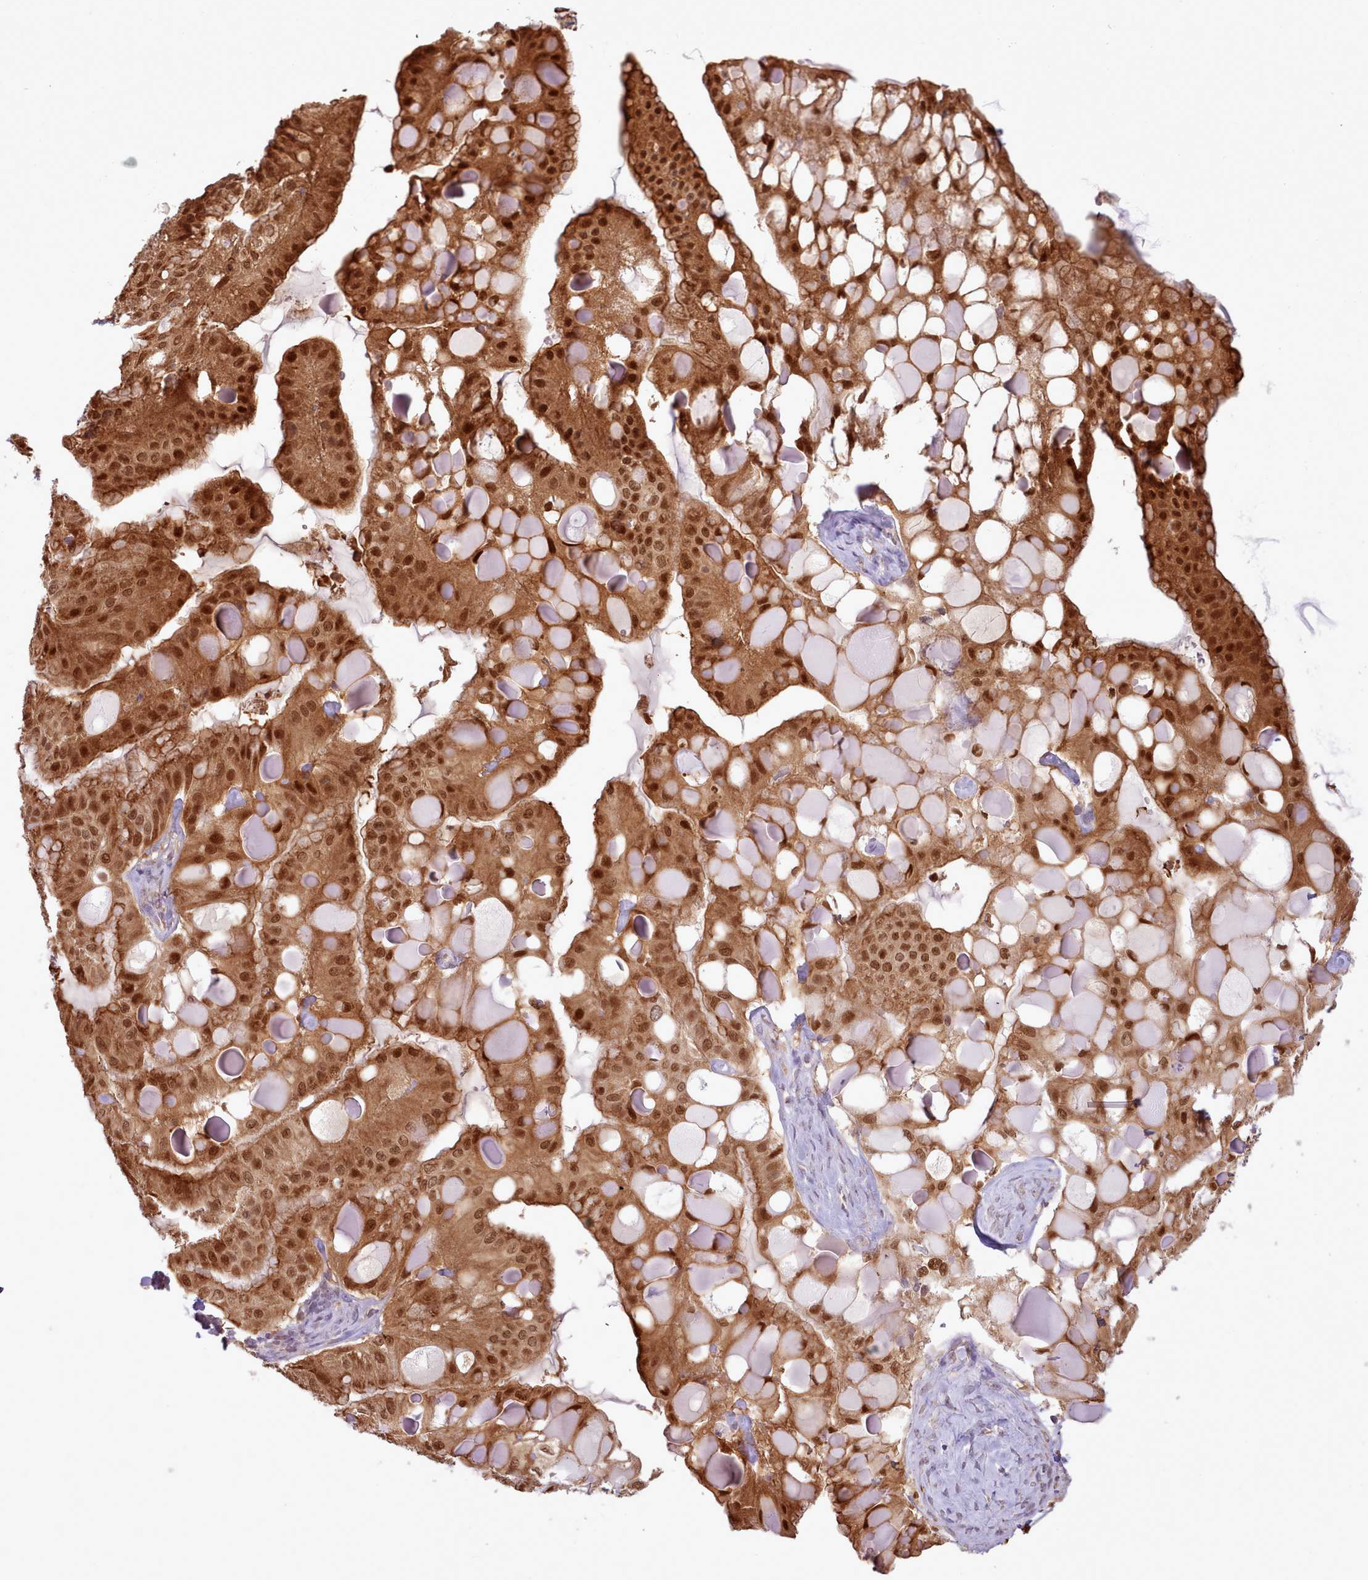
{"staining": {"intensity": "strong", "quantity": ">75%", "location": "cytoplasmic/membranous,nuclear"}, "tissue": "ovarian cancer", "cell_type": "Tumor cells", "image_type": "cancer", "snomed": [{"axis": "morphology", "description": "Cystadenocarcinoma, mucinous, NOS"}, {"axis": "topography", "description": "Ovary"}], "caption": "Protein staining of ovarian cancer tissue displays strong cytoplasmic/membranous and nuclear staining in about >75% of tumor cells.", "gene": "SEC61B", "patient": {"sex": "female", "age": 61}}